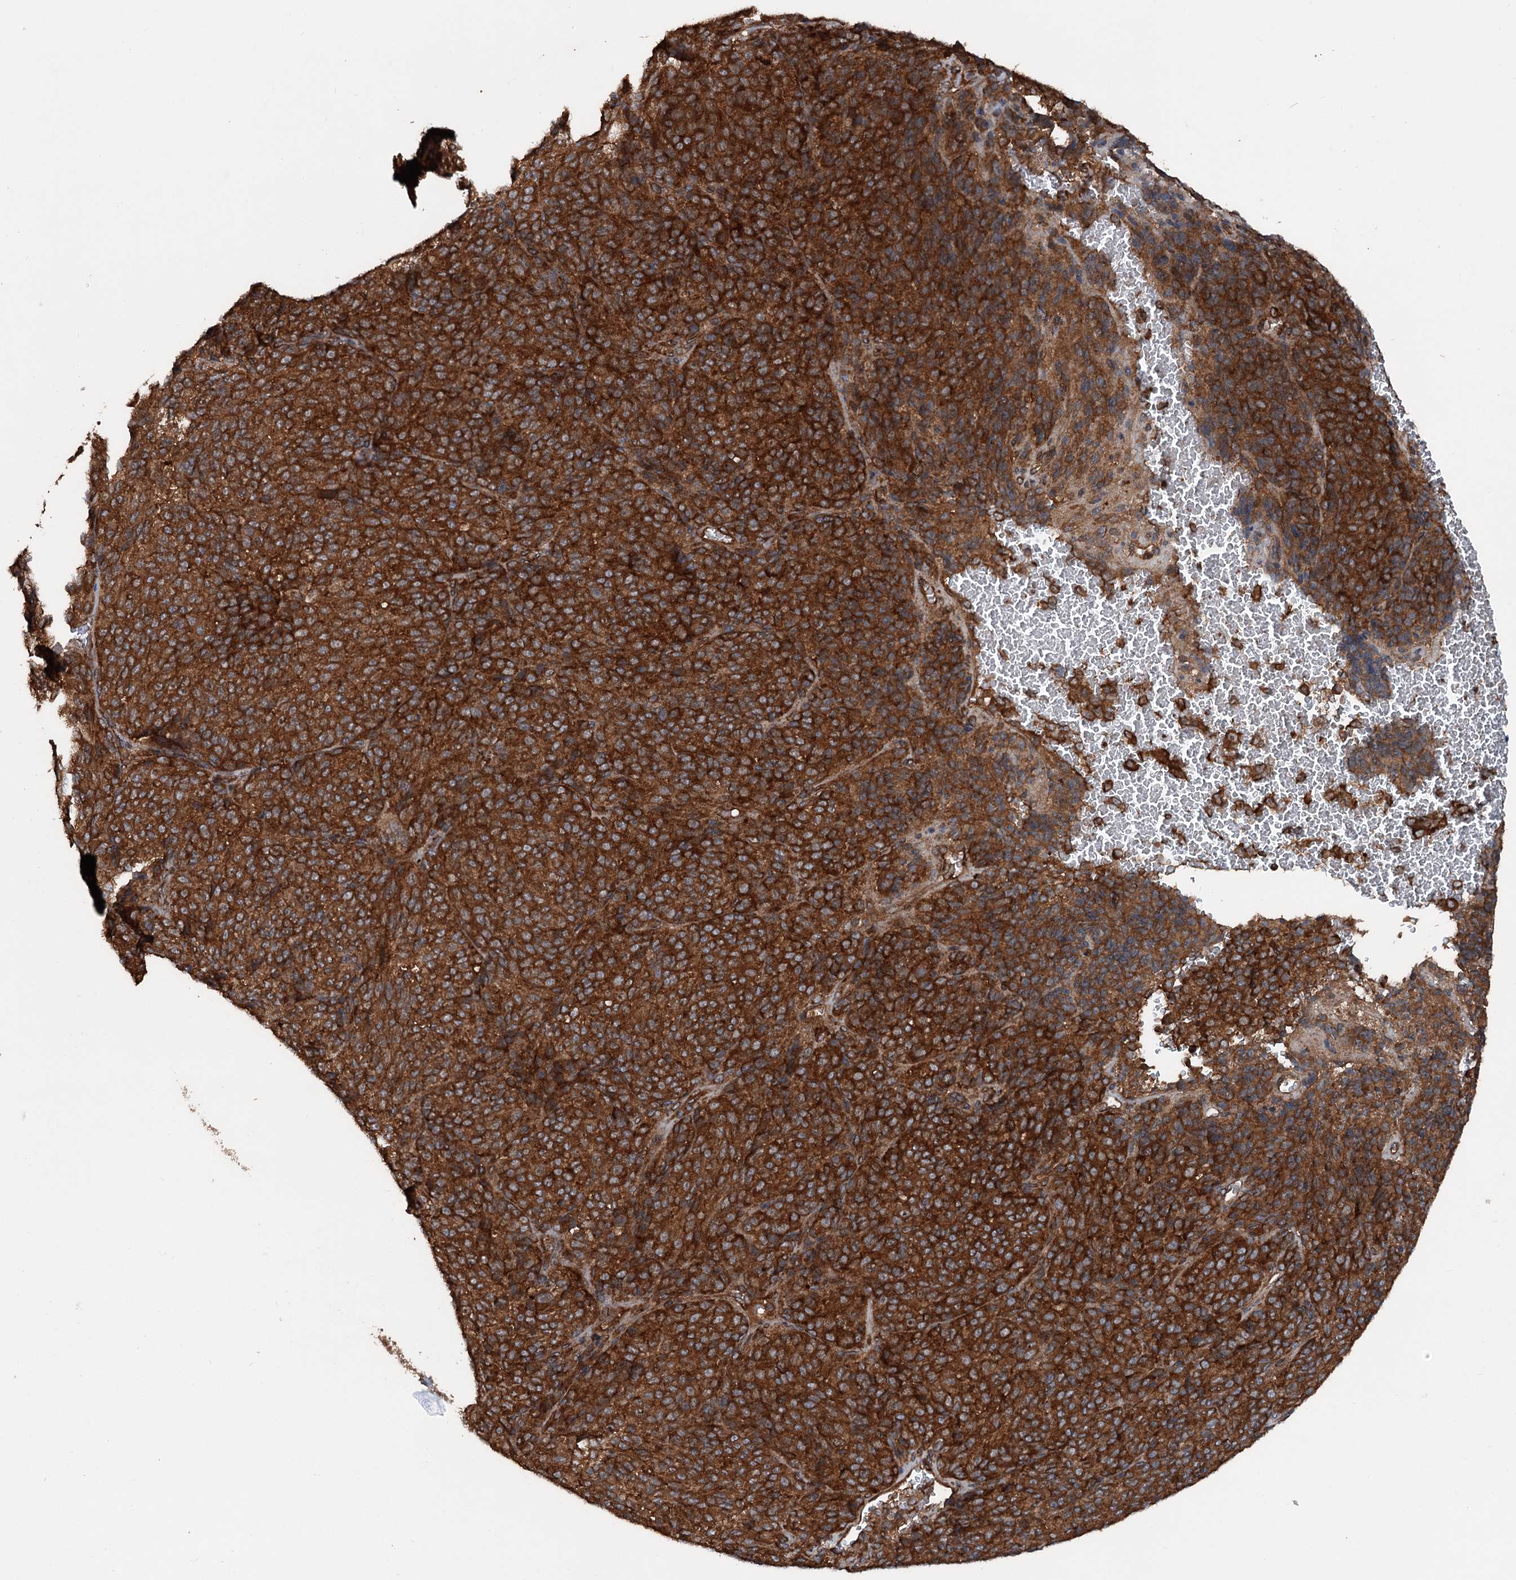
{"staining": {"intensity": "strong", "quantity": ">75%", "location": "cytoplasmic/membranous"}, "tissue": "melanoma", "cell_type": "Tumor cells", "image_type": "cancer", "snomed": [{"axis": "morphology", "description": "Malignant melanoma, Metastatic site"}, {"axis": "topography", "description": "Brain"}], "caption": "Tumor cells display high levels of strong cytoplasmic/membranous staining in about >75% of cells in malignant melanoma (metastatic site).", "gene": "RNF214", "patient": {"sex": "female", "age": 56}}